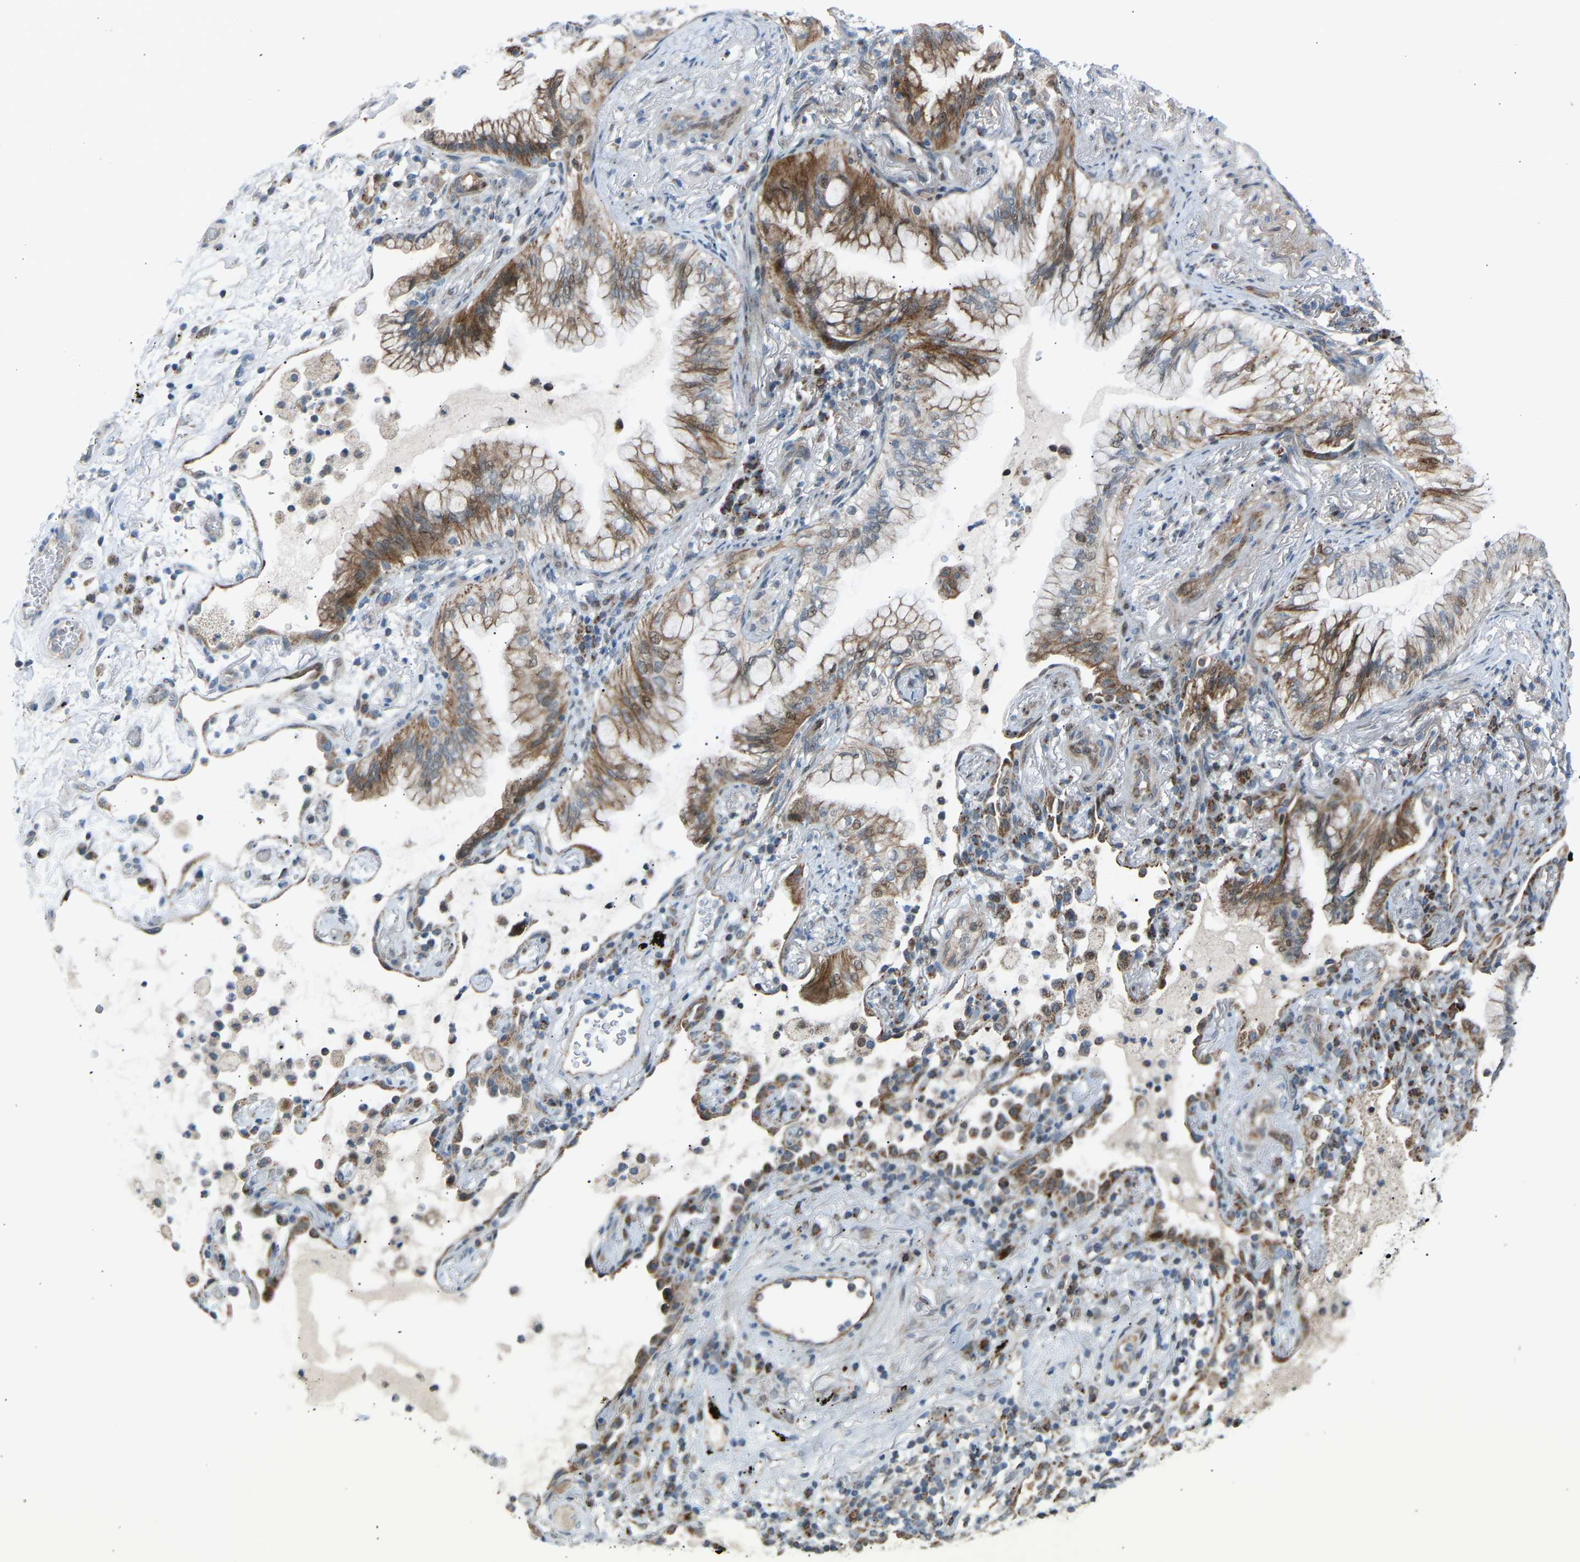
{"staining": {"intensity": "moderate", "quantity": ">75%", "location": "cytoplasmic/membranous"}, "tissue": "lung cancer", "cell_type": "Tumor cells", "image_type": "cancer", "snomed": [{"axis": "morphology", "description": "Adenocarcinoma, NOS"}, {"axis": "topography", "description": "Lung"}], "caption": "DAB (3,3'-diaminobenzidine) immunohistochemical staining of lung cancer (adenocarcinoma) reveals moderate cytoplasmic/membranous protein staining in approximately >75% of tumor cells.", "gene": "VPS41", "patient": {"sex": "female", "age": 70}}